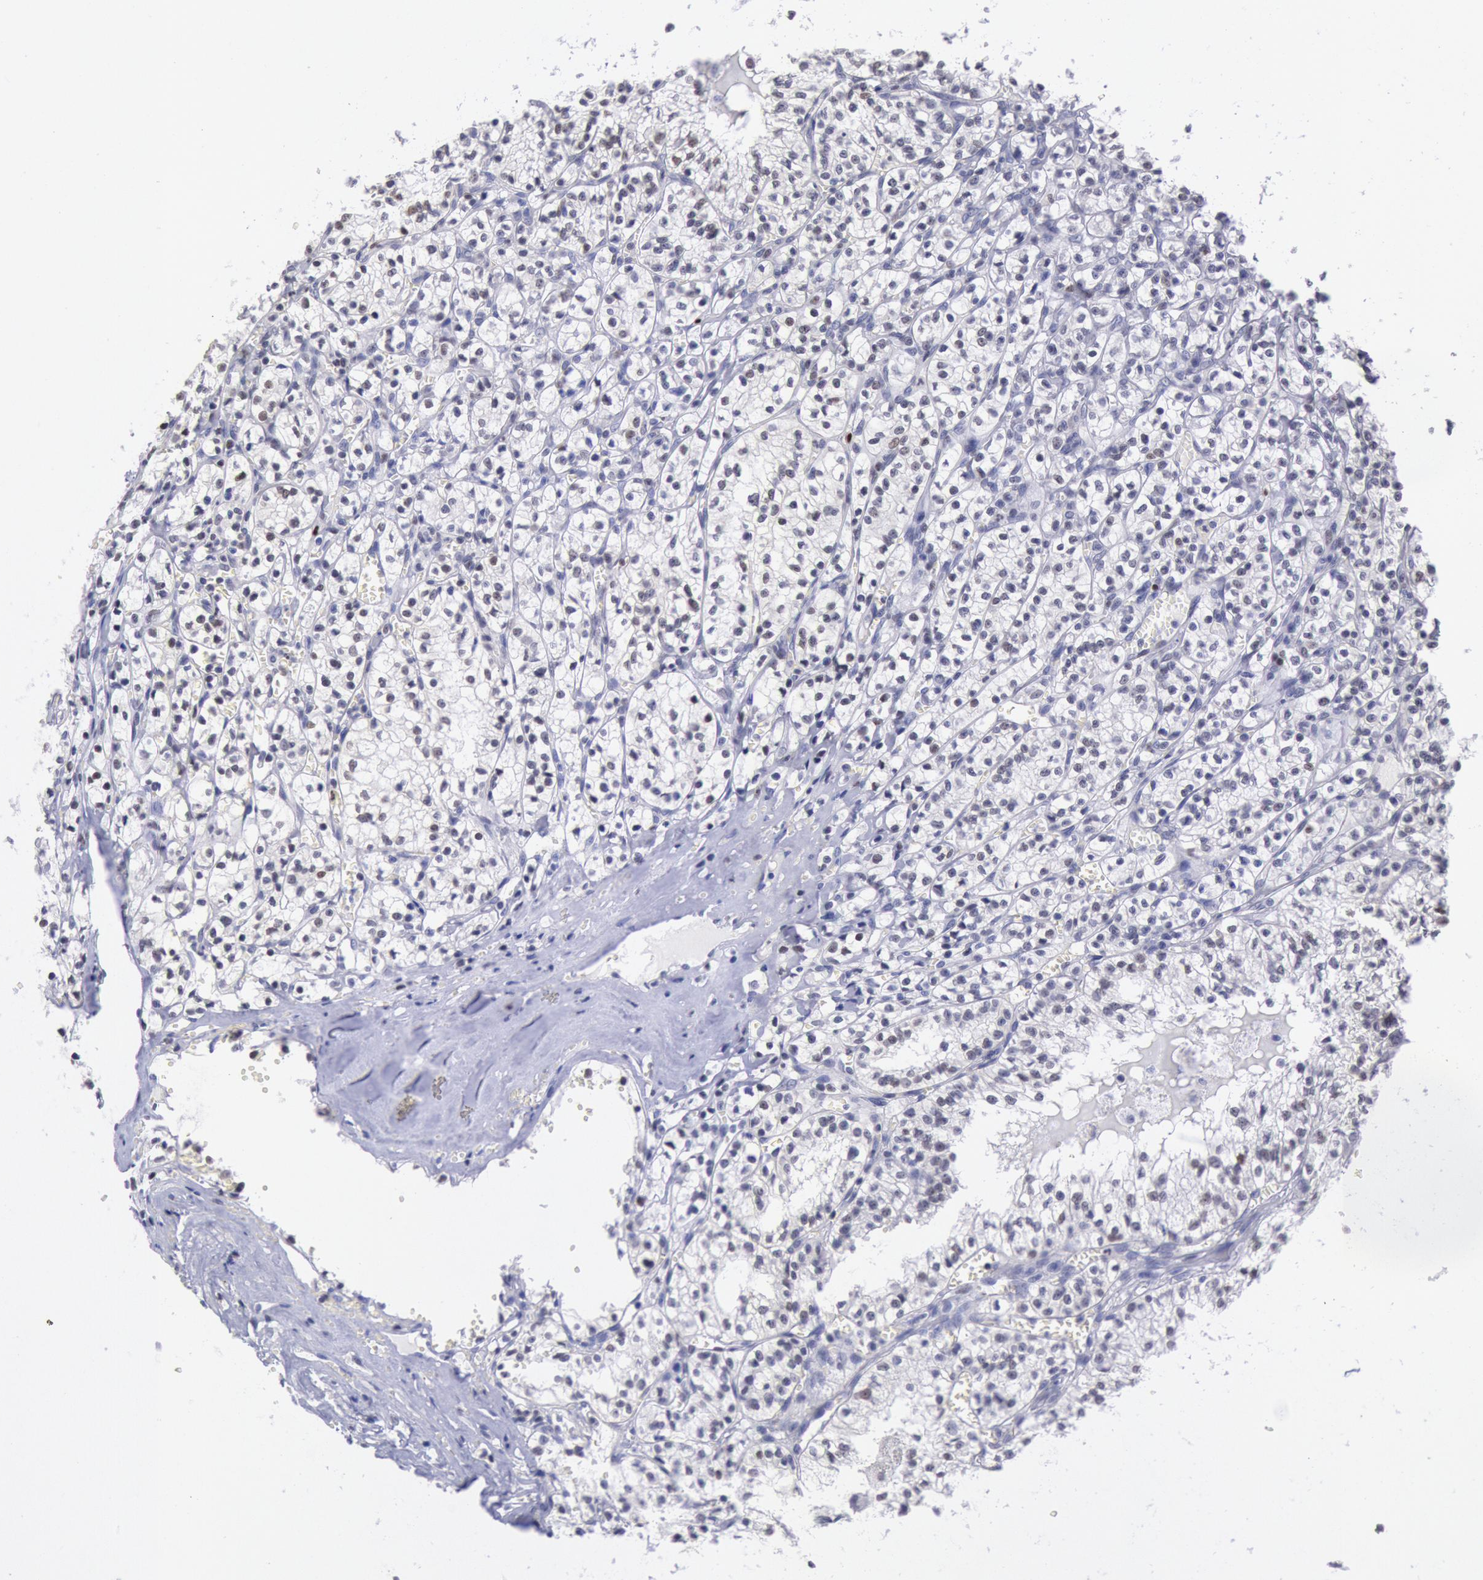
{"staining": {"intensity": "negative", "quantity": "none", "location": "none"}, "tissue": "renal cancer", "cell_type": "Tumor cells", "image_type": "cancer", "snomed": [{"axis": "morphology", "description": "Adenocarcinoma, NOS"}, {"axis": "topography", "description": "Kidney"}], "caption": "A high-resolution histopathology image shows immunohistochemistry staining of renal cancer (adenocarcinoma), which reveals no significant staining in tumor cells.", "gene": "RPS6KA5", "patient": {"sex": "male", "age": 61}}